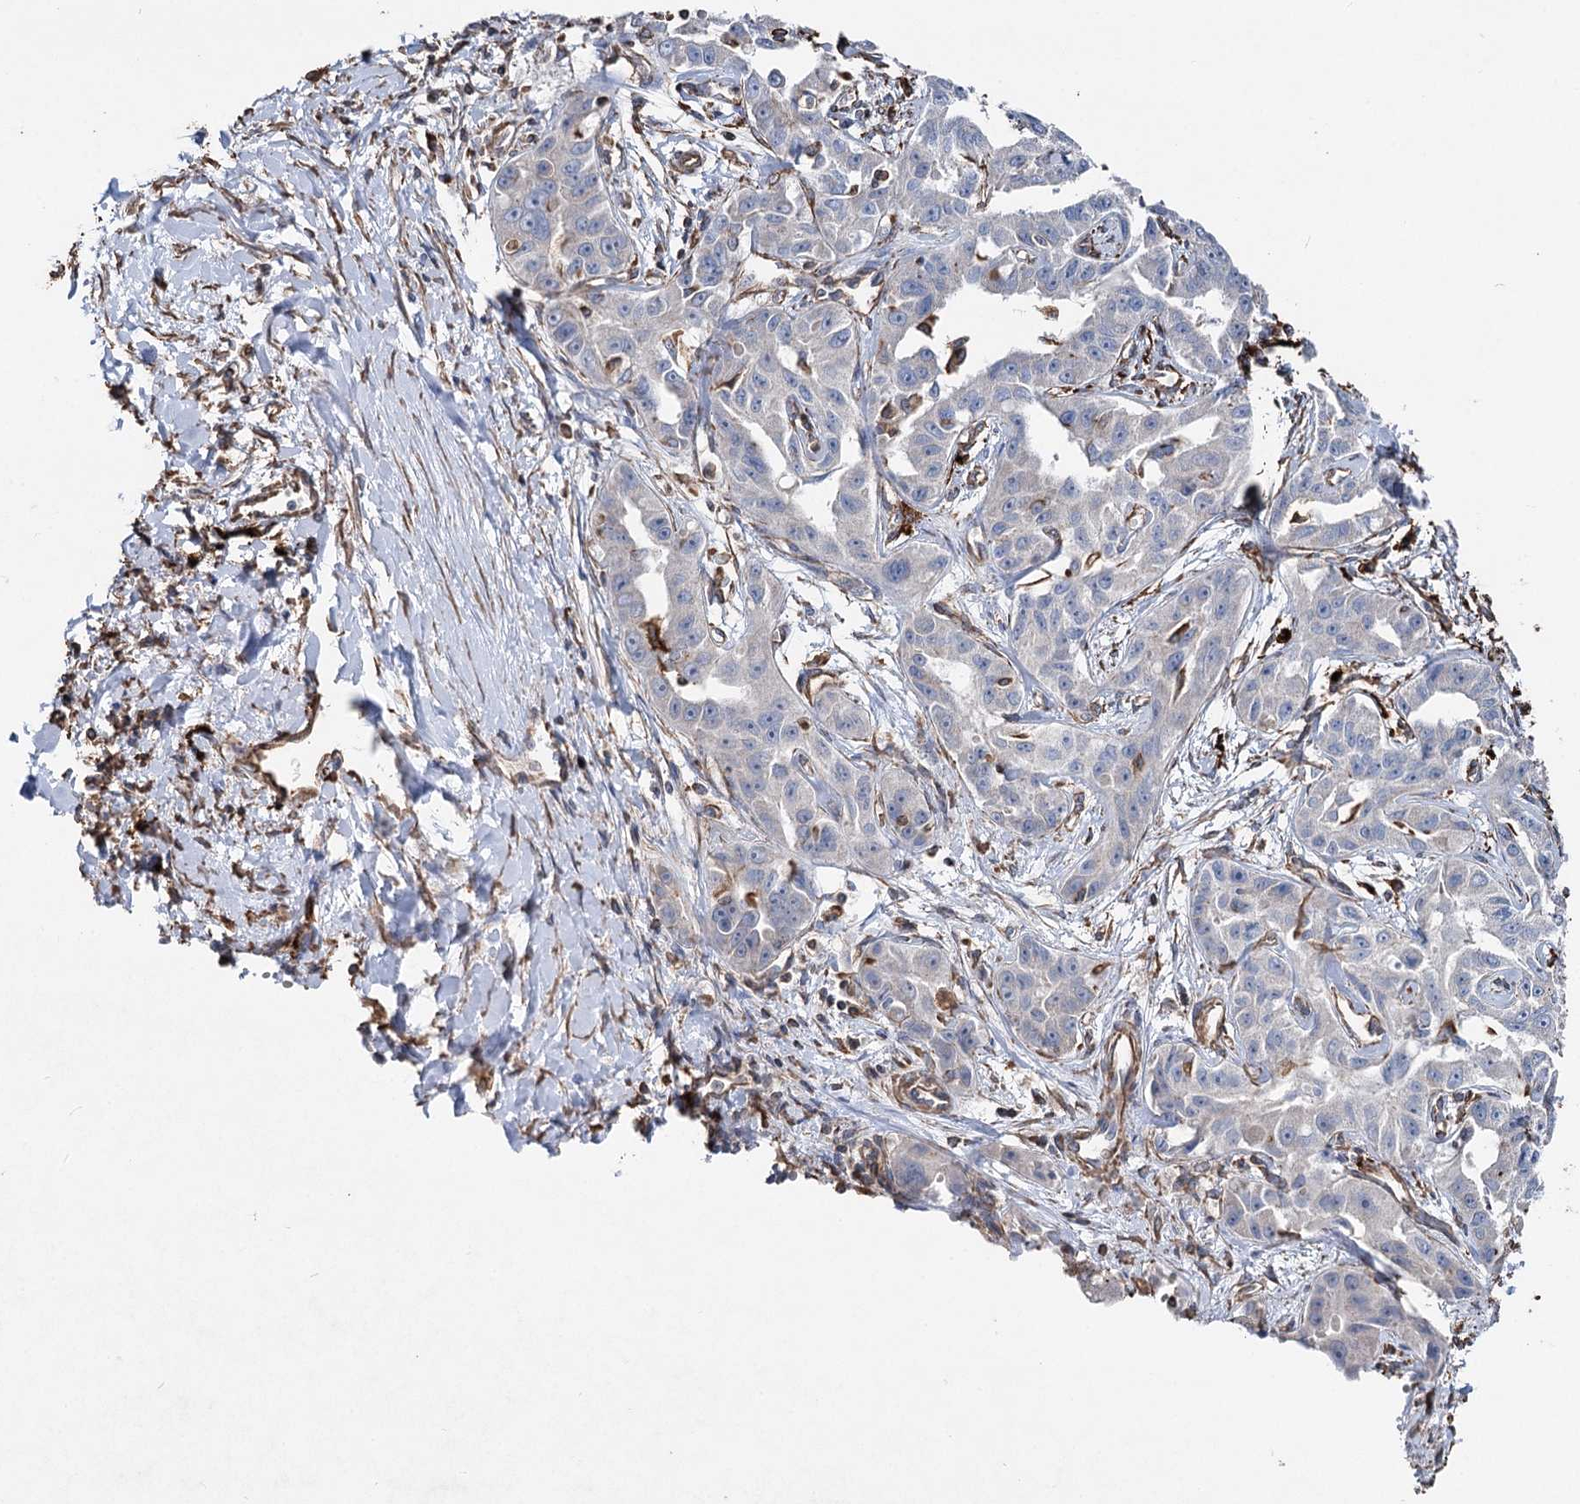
{"staining": {"intensity": "negative", "quantity": "none", "location": "none"}, "tissue": "liver cancer", "cell_type": "Tumor cells", "image_type": "cancer", "snomed": [{"axis": "morphology", "description": "Cholangiocarcinoma"}, {"axis": "topography", "description": "Liver"}], "caption": "Tumor cells are negative for protein expression in human liver cancer (cholangiocarcinoma).", "gene": "CLEC4M", "patient": {"sex": "male", "age": 59}}